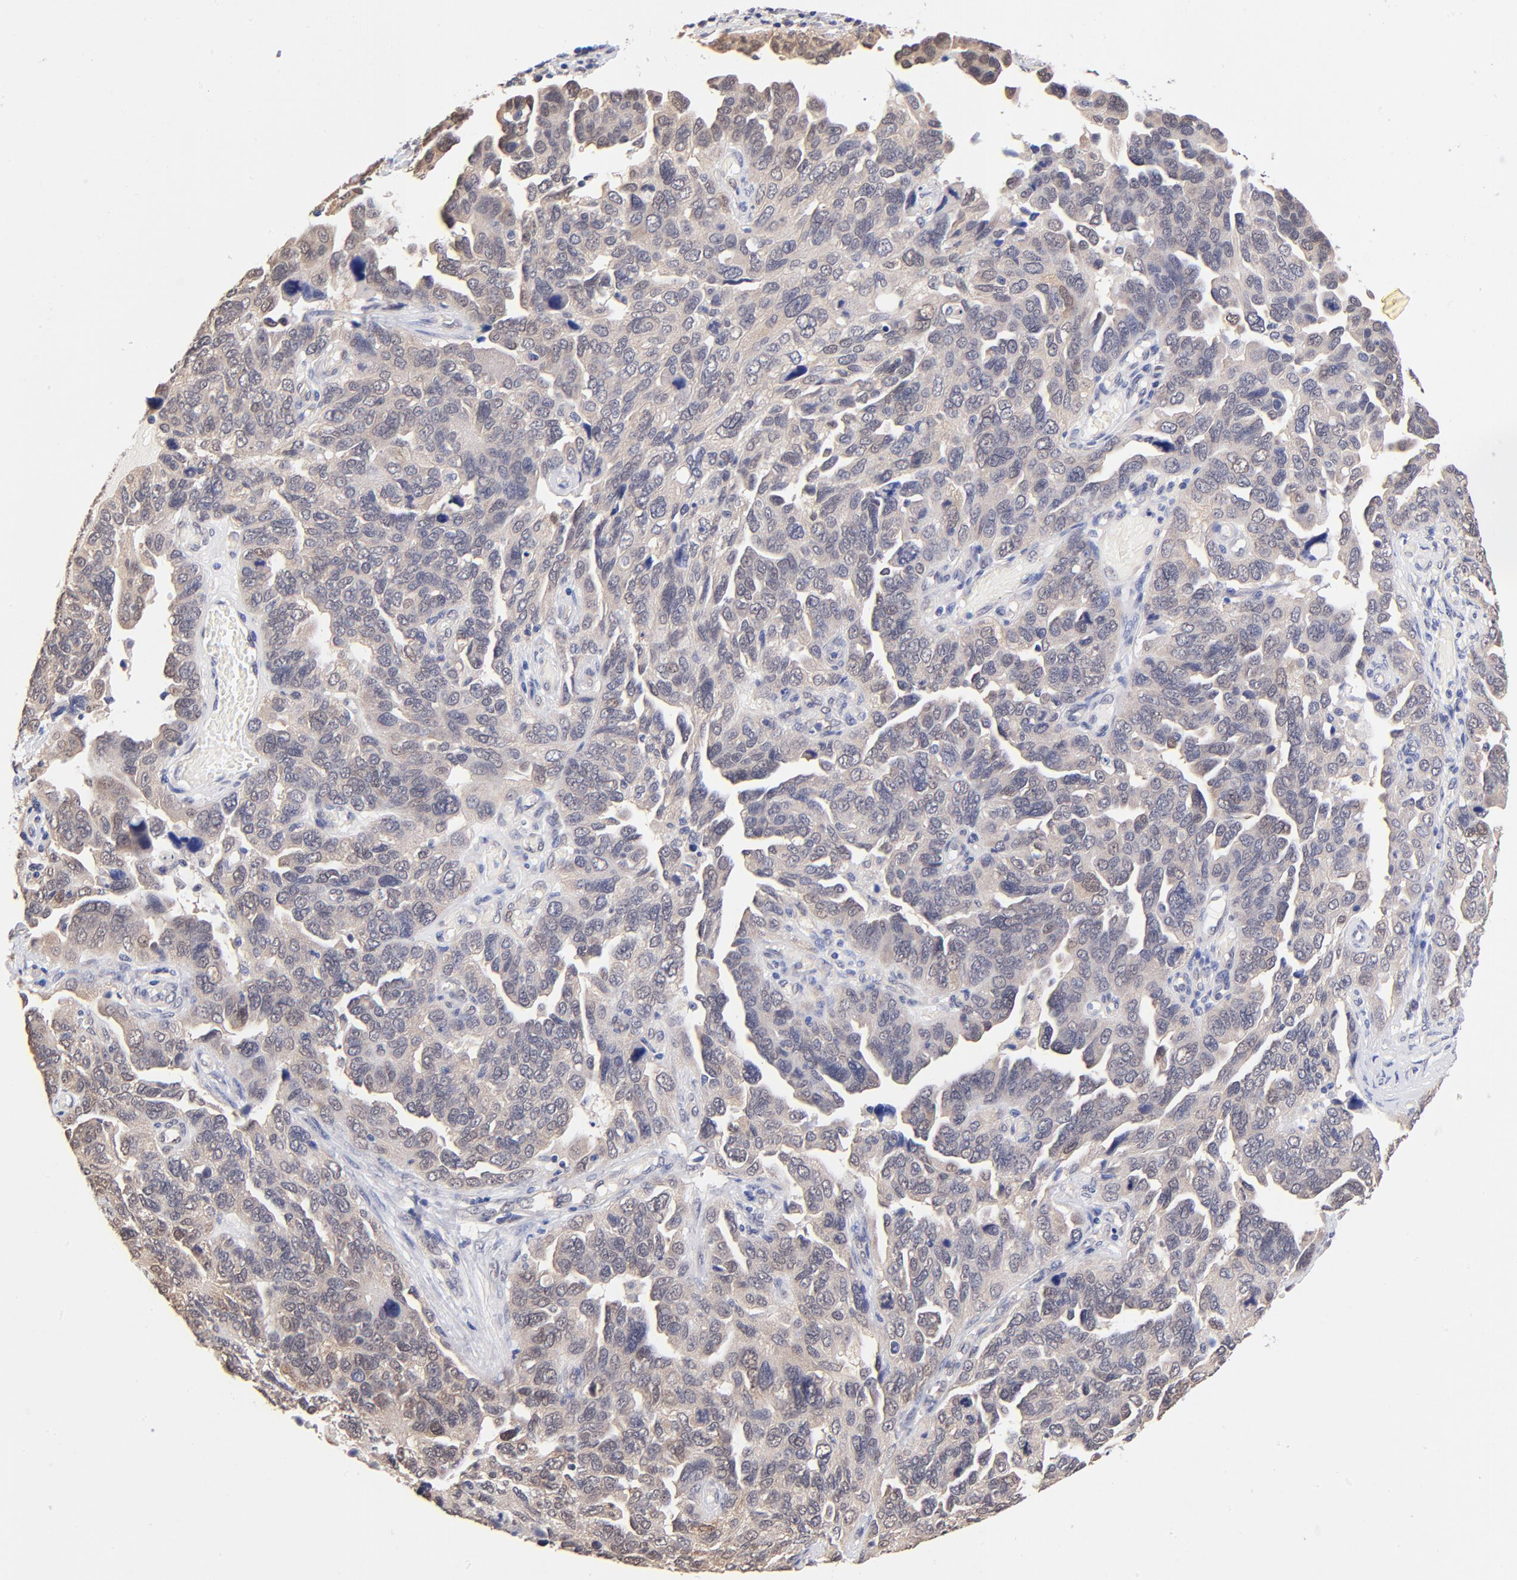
{"staining": {"intensity": "moderate", "quantity": "<25%", "location": "nuclear"}, "tissue": "ovarian cancer", "cell_type": "Tumor cells", "image_type": "cancer", "snomed": [{"axis": "morphology", "description": "Cystadenocarcinoma, serous, NOS"}, {"axis": "topography", "description": "Ovary"}], "caption": "An image of ovarian cancer (serous cystadenocarcinoma) stained for a protein reveals moderate nuclear brown staining in tumor cells. (DAB (3,3'-diaminobenzidine) = brown stain, brightfield microscopy at high magnification).", "gene": "TXNL1", "patient": {"sex": "female", "age": 64}}